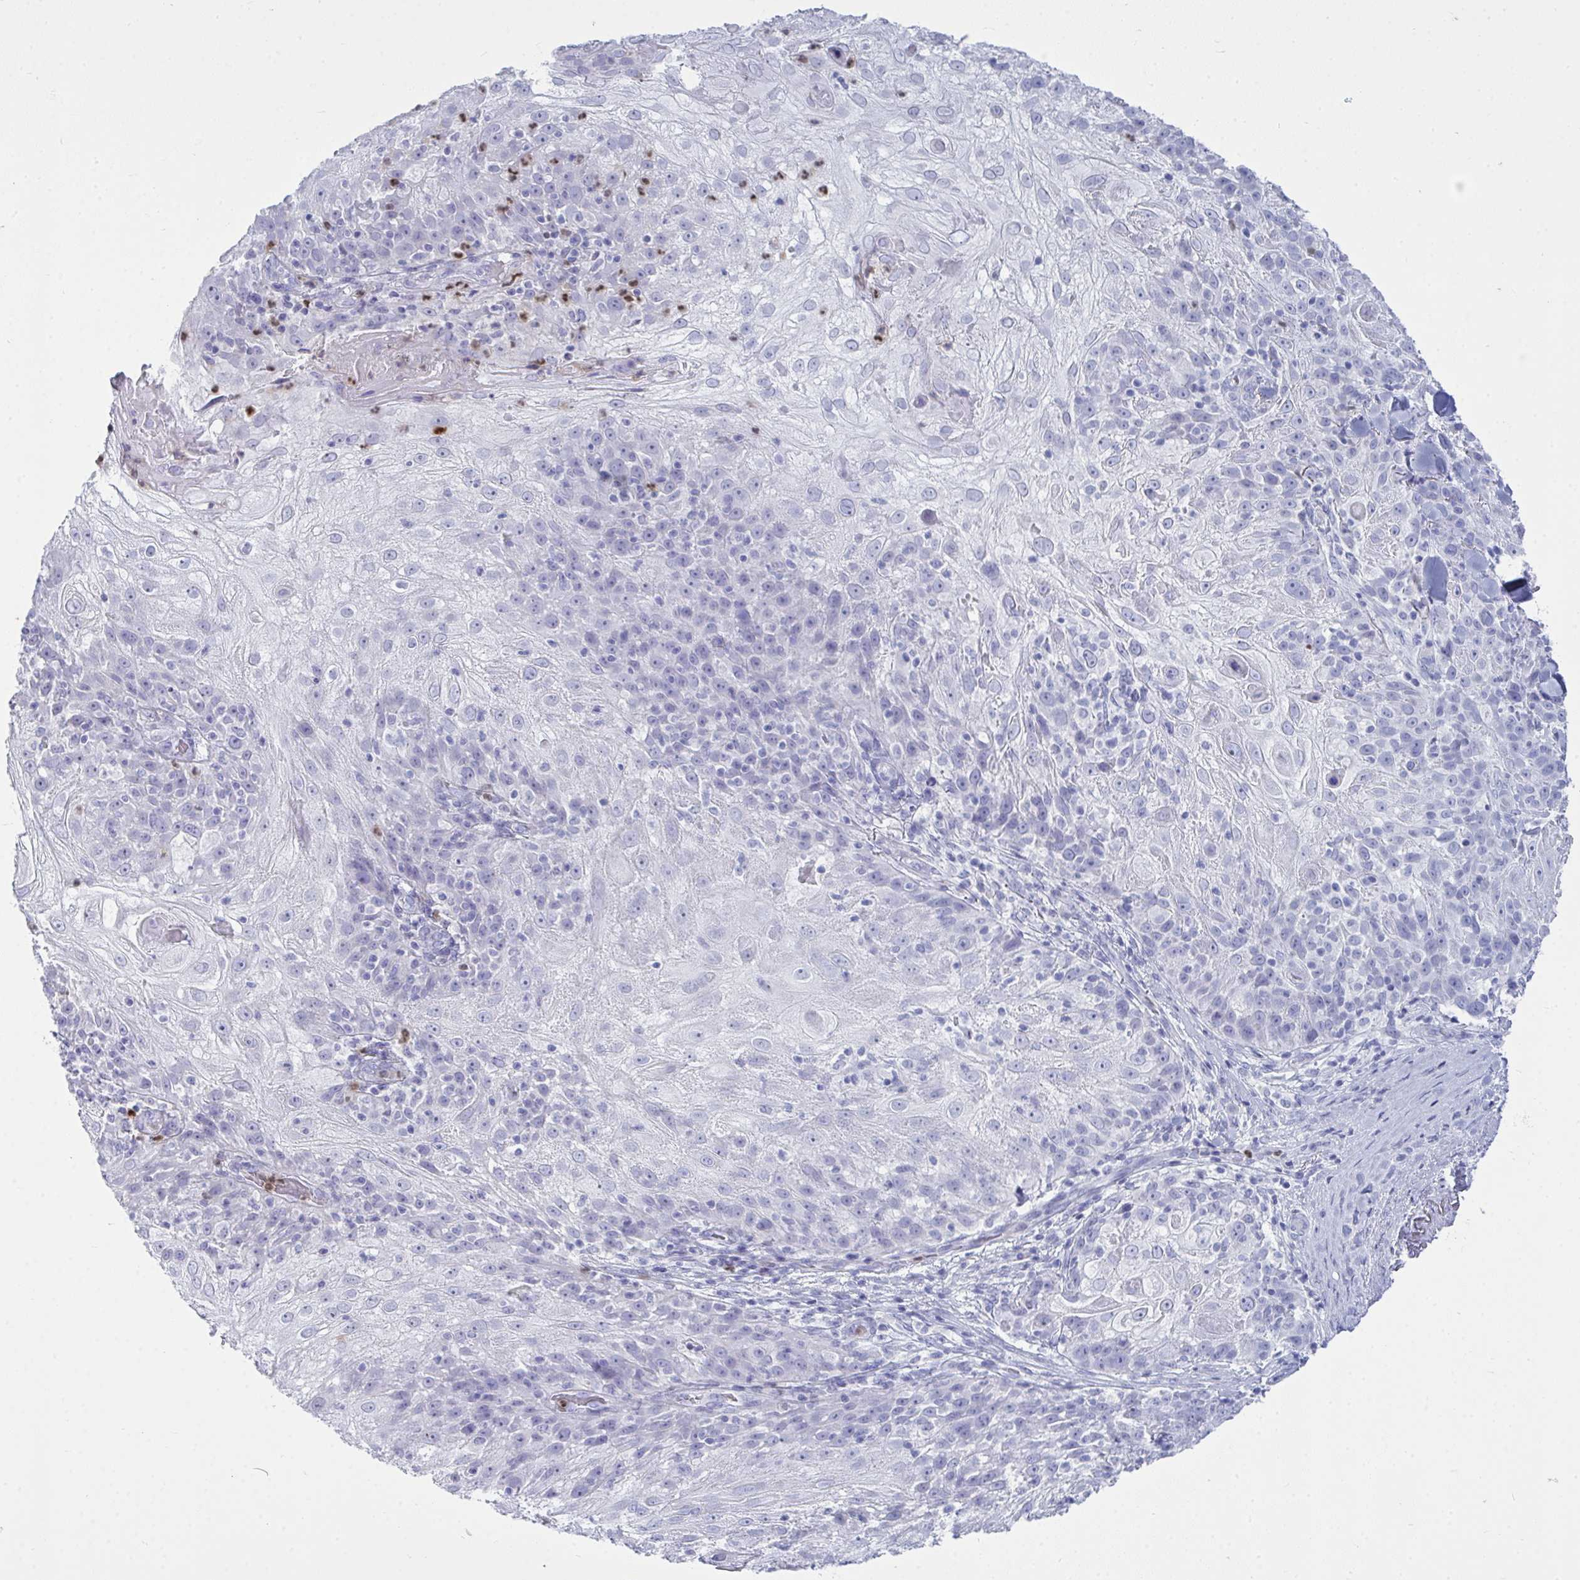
{"staining": {"intensity": "negative", "quantity": "none", "location": "none"}, "tissue": "skin cancer", "cell_type": "Tumor cells", "image_type": "cancer", "snomed": [{"axis": "morphology", "description": "Normal tissue, NOS"}, {"axis": "morphology", "description": "Squamous cell carcinoma, NOS"}, {"axis": "topography", "description": "Skin"}], "caption": "This is an immunohistochemistry (IHC) micrograph of squamous cell carcinoma (skin). There is no expression in tumor cells.", "gene": "SERPINB10", "patient": {"sex": "female", "age": 83}}